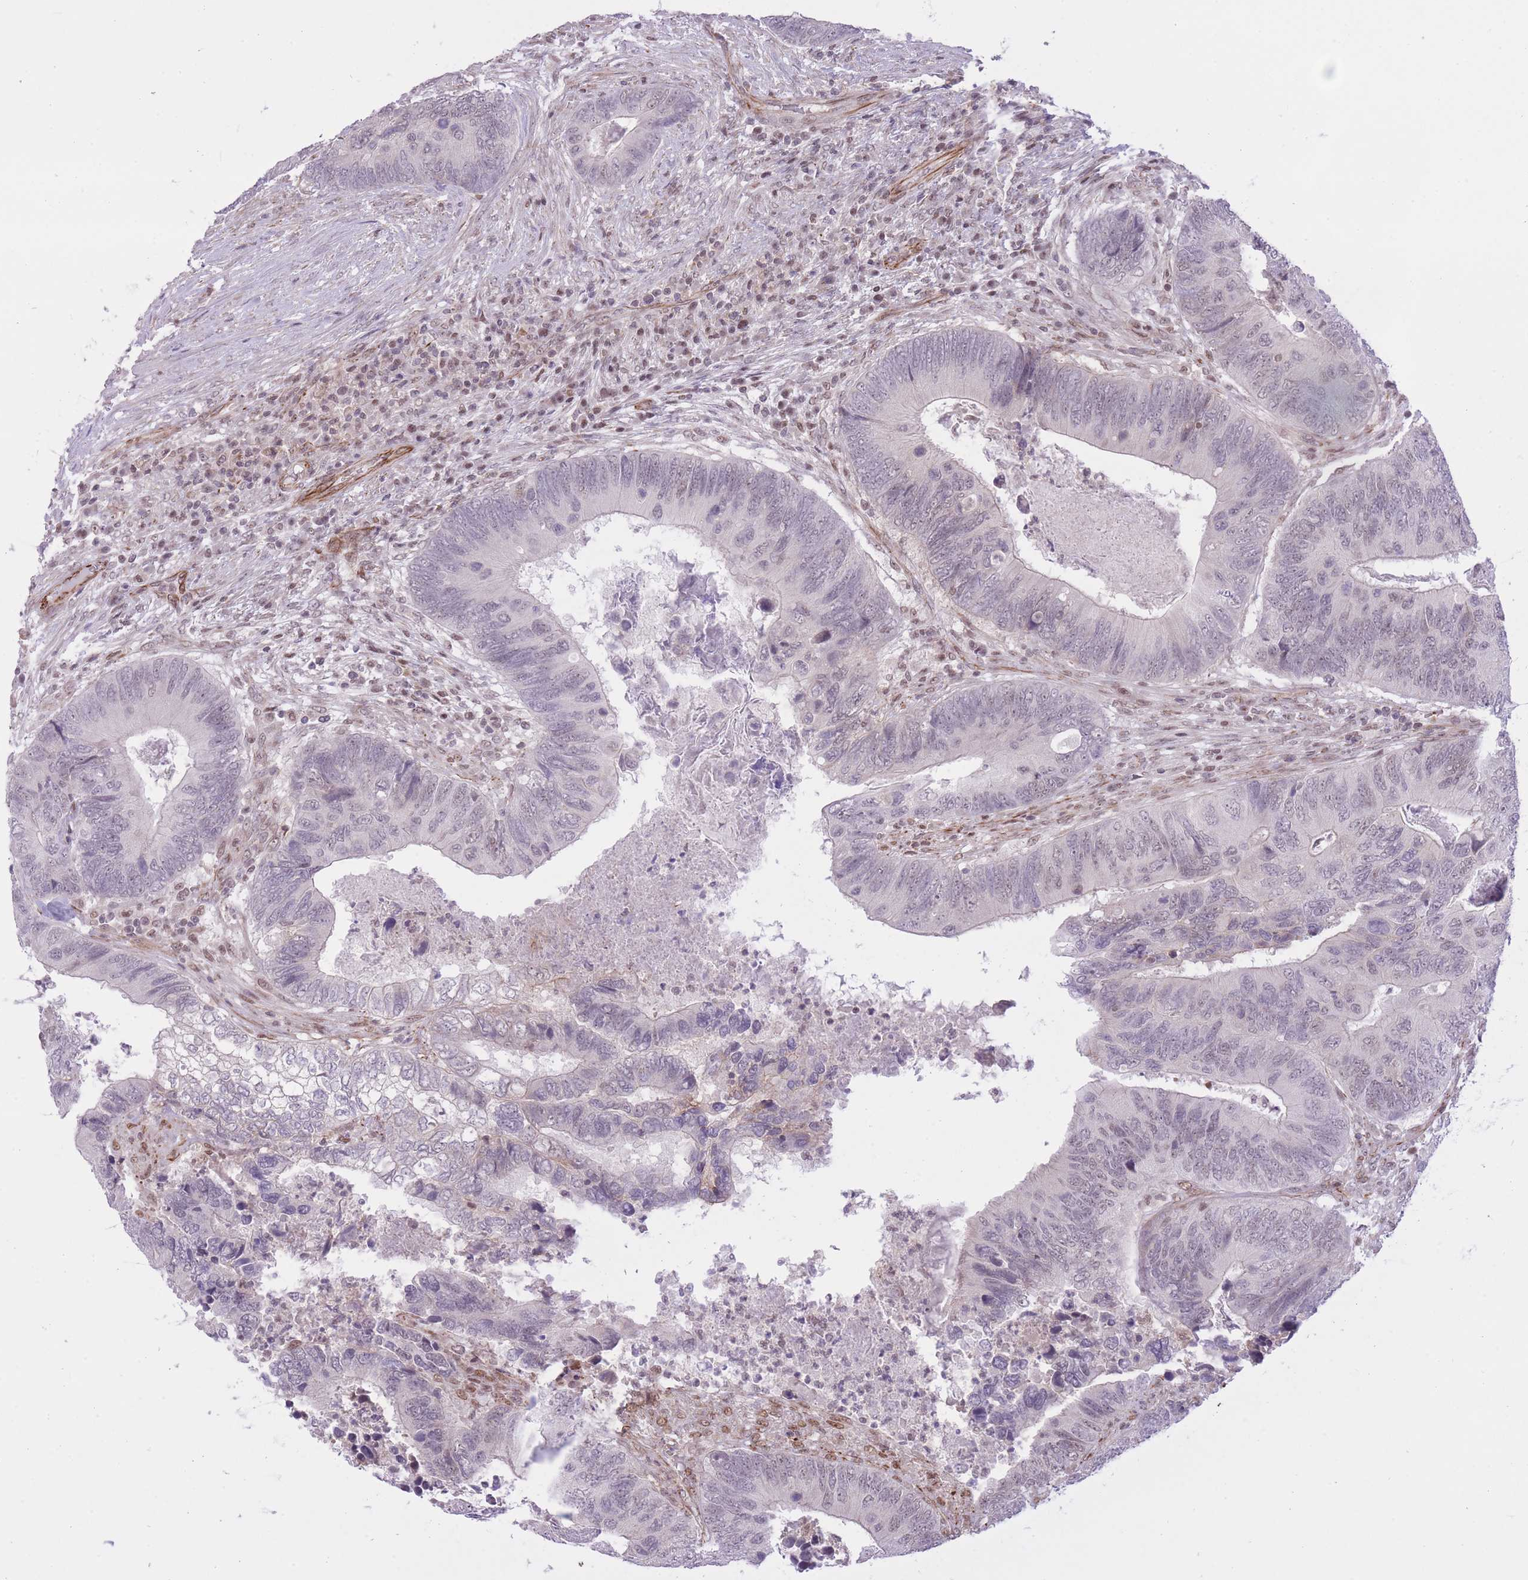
{"staining": {"intensity": "weak", "quantity": "<25%", "location": "nuclear"}, "tissue": "colorectal cancer", "cell_type": "Tumor cells", "image_type": "cancer", "snomed": [{"axis": "morphology", "description": "Adenocarcinoma, NOS"}, {"axis": "topography", "description": "Colon"}], "caption": "This is a photomicrograph of immunohistochemistry staining of colorectal cancer, which shows no expression in tumor cells. (DAB immunohistochemistry (IHC) visualized using brightfield microscopy, high magnification).", "gene": "ELL", "patient": {"sex": "female", "age": 67}}